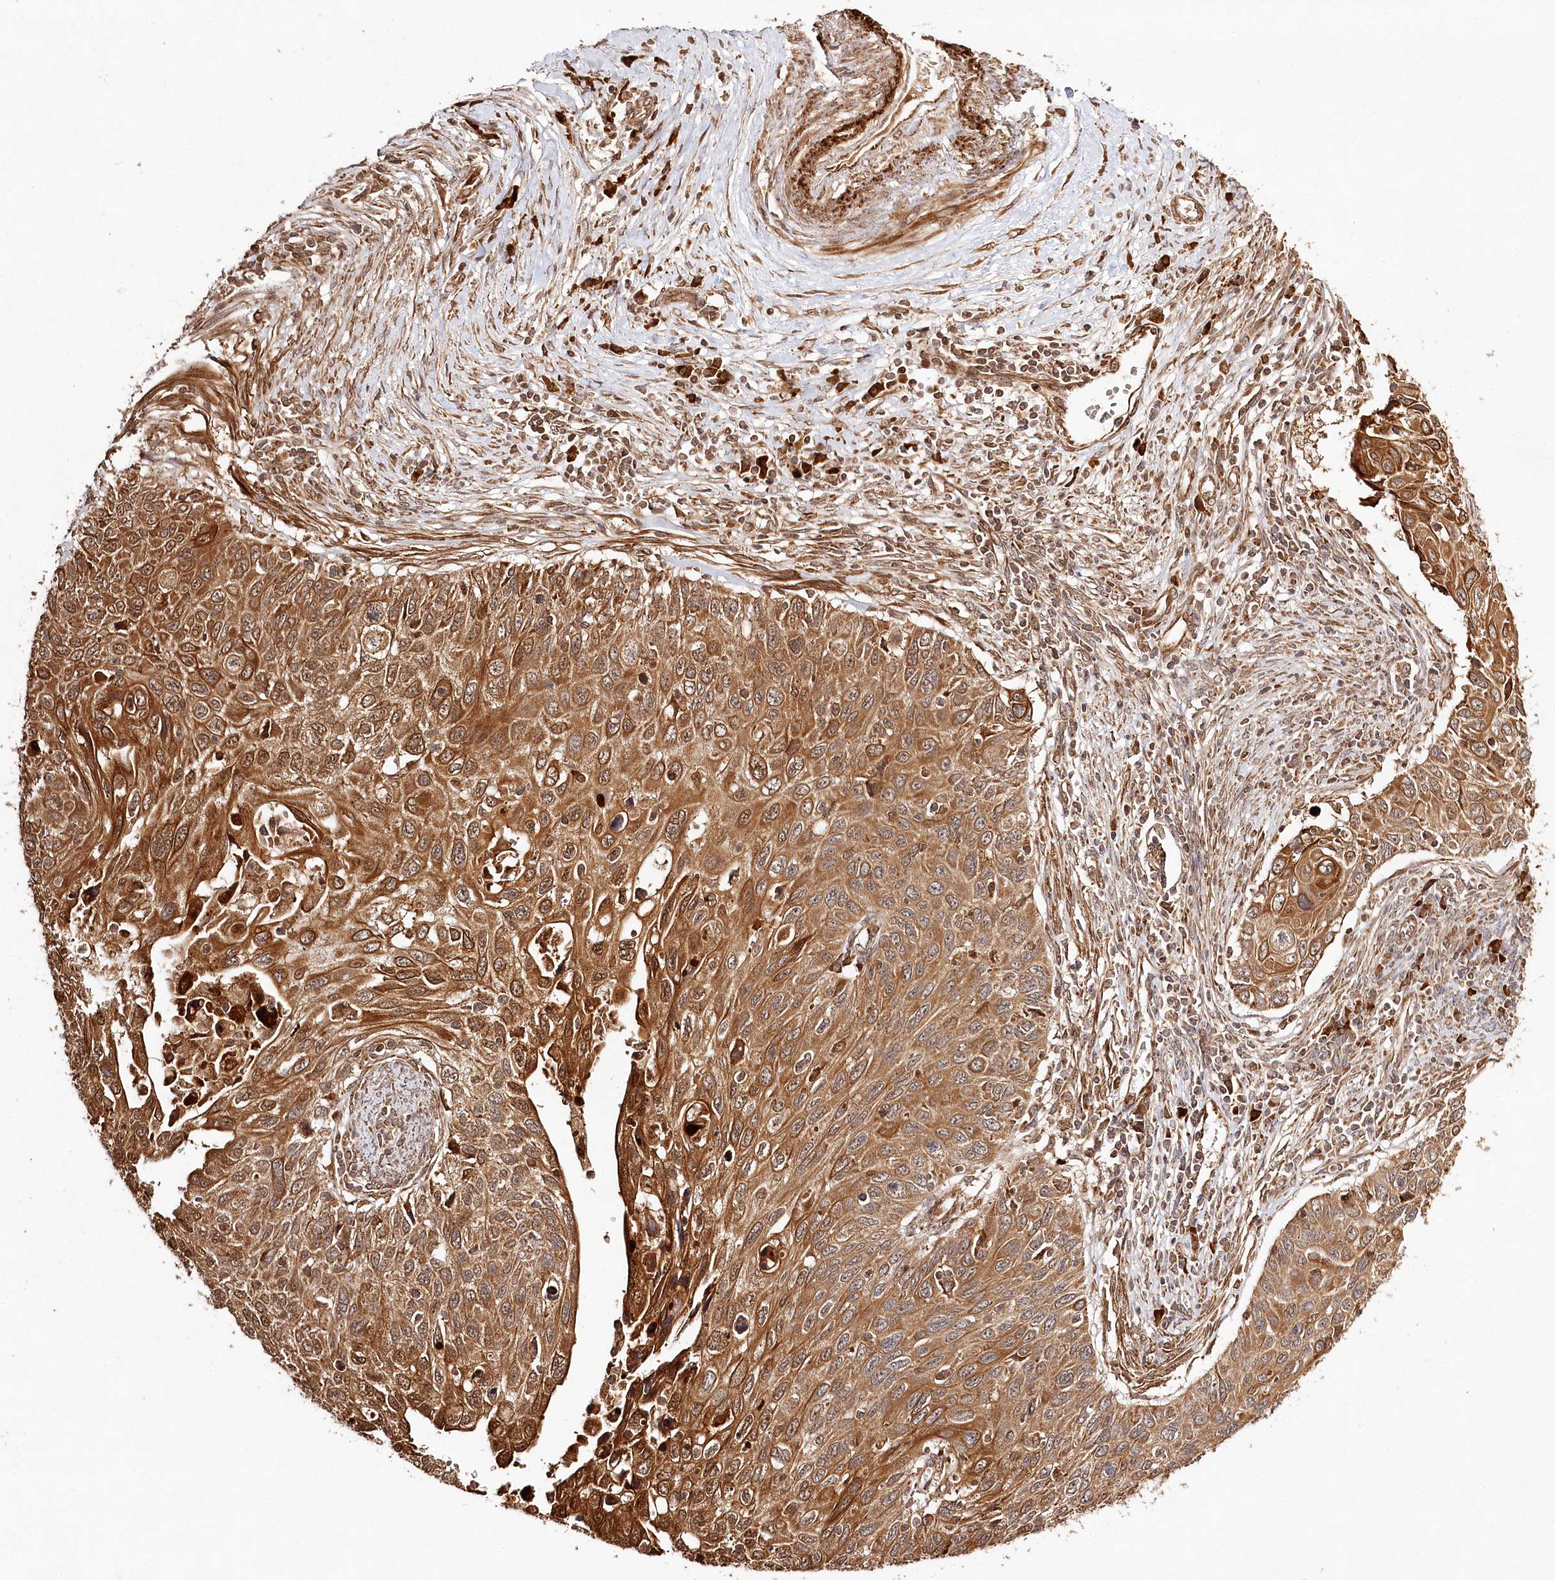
{"staining": {"intensity": "strong", "quantity": ">75%", "location": "cytoplasmic/membranous,nuclear"}, "tissue": "cervical cancer", "cell_type": "Tumor cells", "image_type": "cancer", "snomed": [{"axis": "morphology", "description": "Squamous cell carcinoma, NOS"}, {"axis": "topography", "description": "Cervix"}], "caption": "Immunohistochemistry image of cervical cancer (squamous cell carcinoma) stained for a protein (brown), which exhibits high levels of strong cytoplasmic/membranous and nuclear staining in about >75% of tumor cells.", "gene": "ULK2", "patient": {"sex": "female", "age": 70}}